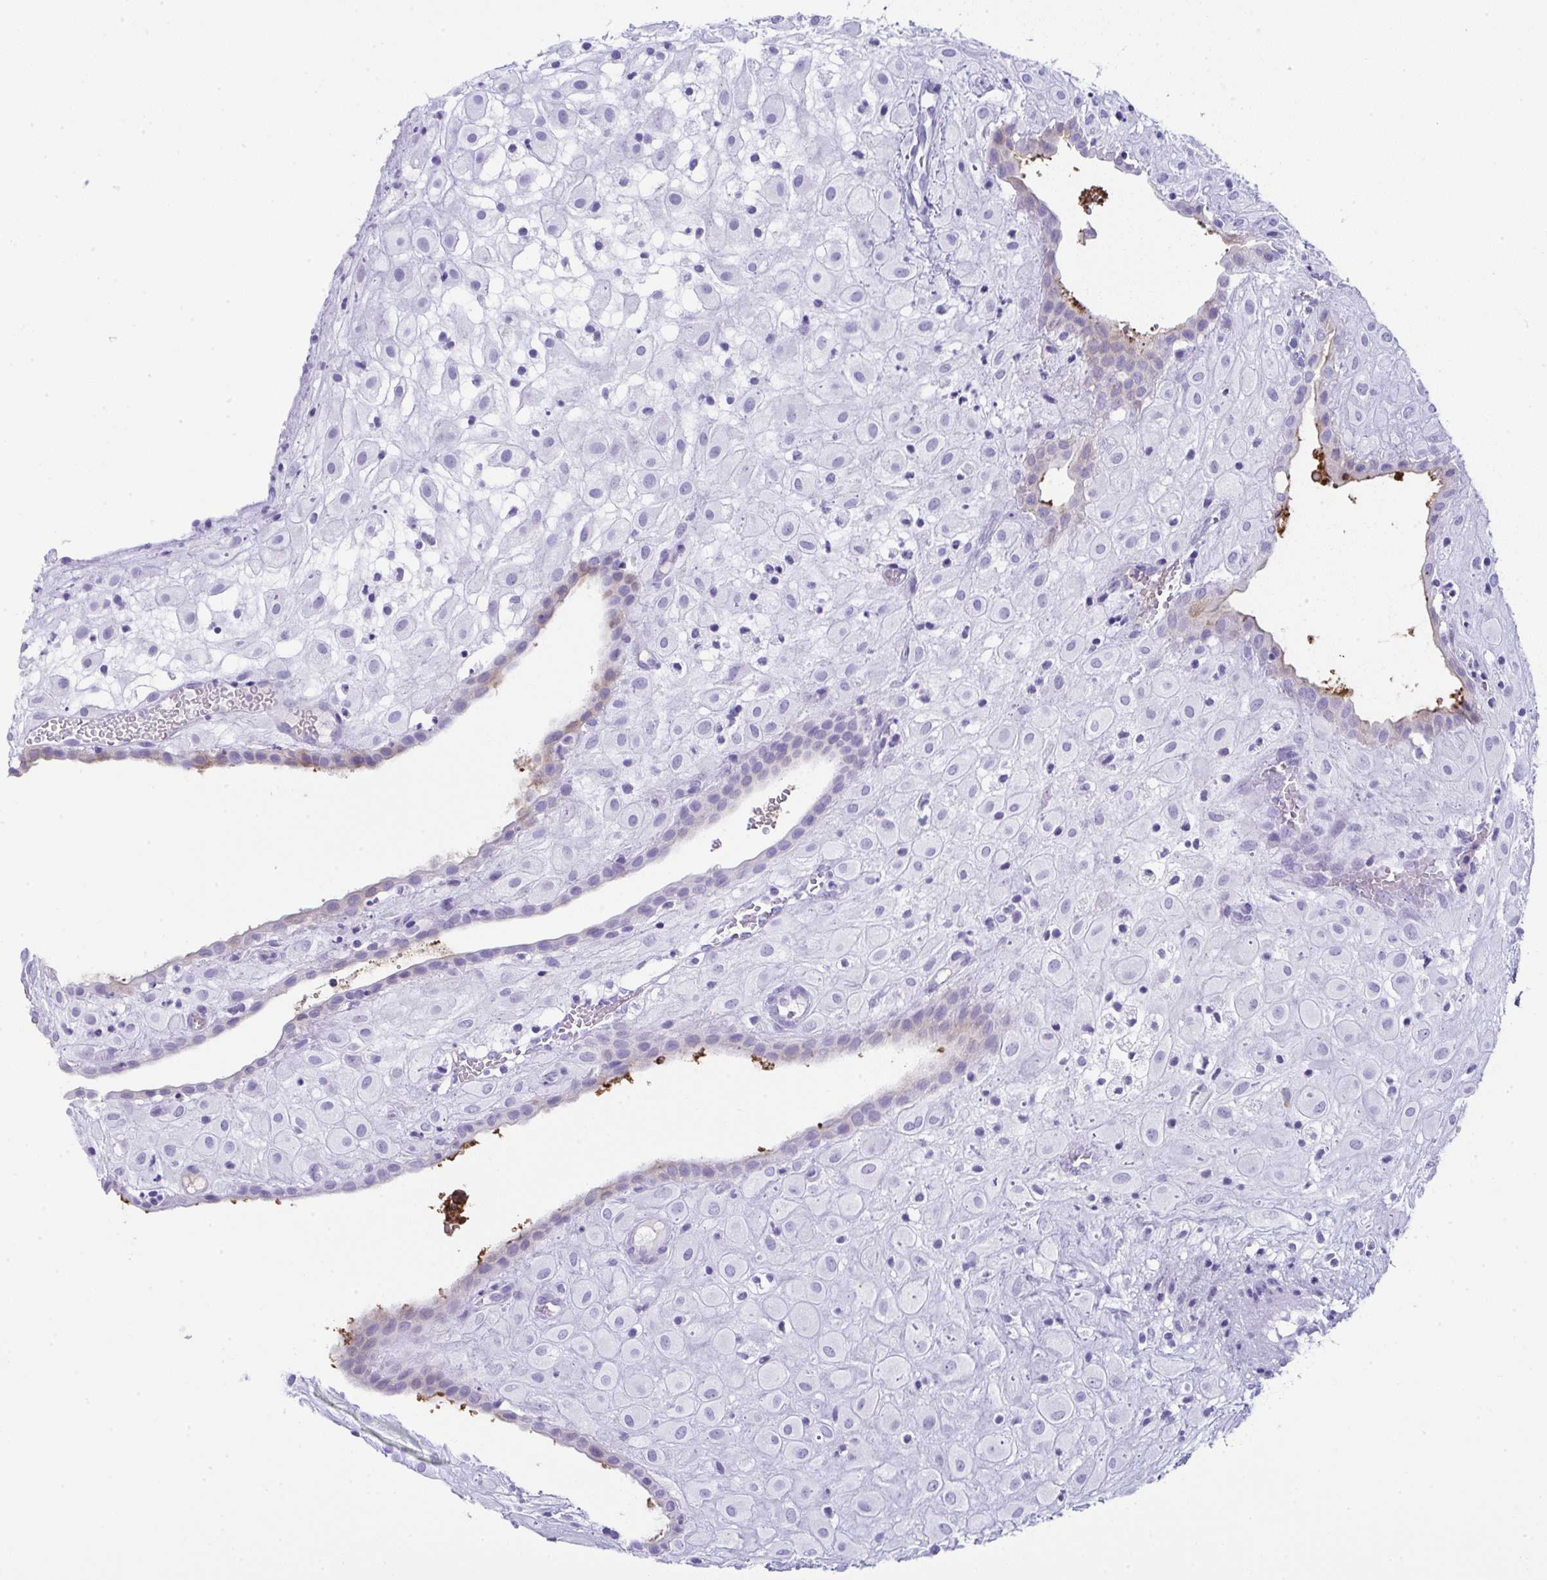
{"staining": {"intensity": "negative", "quantity": "none", "location": "none"}, "tissue": "placenta", "cell_type": "Decidual cells", "image_type": "normal", "snomed": [{"axis": "morphology", "description": "Normal tissue, NOS"}, {"axis": "topography", "description": "Placenta"}], "caption": "A high-resolution photomicrograph shows immunohistochemistry (IHC) staining of unremarkable placenta, which reveals no significant positivity in decidual cells. (IHC, brightfield microscopy, high magnification).", "gene": "JCHAIN", "patient": {"sex": "female", "age": 24}}